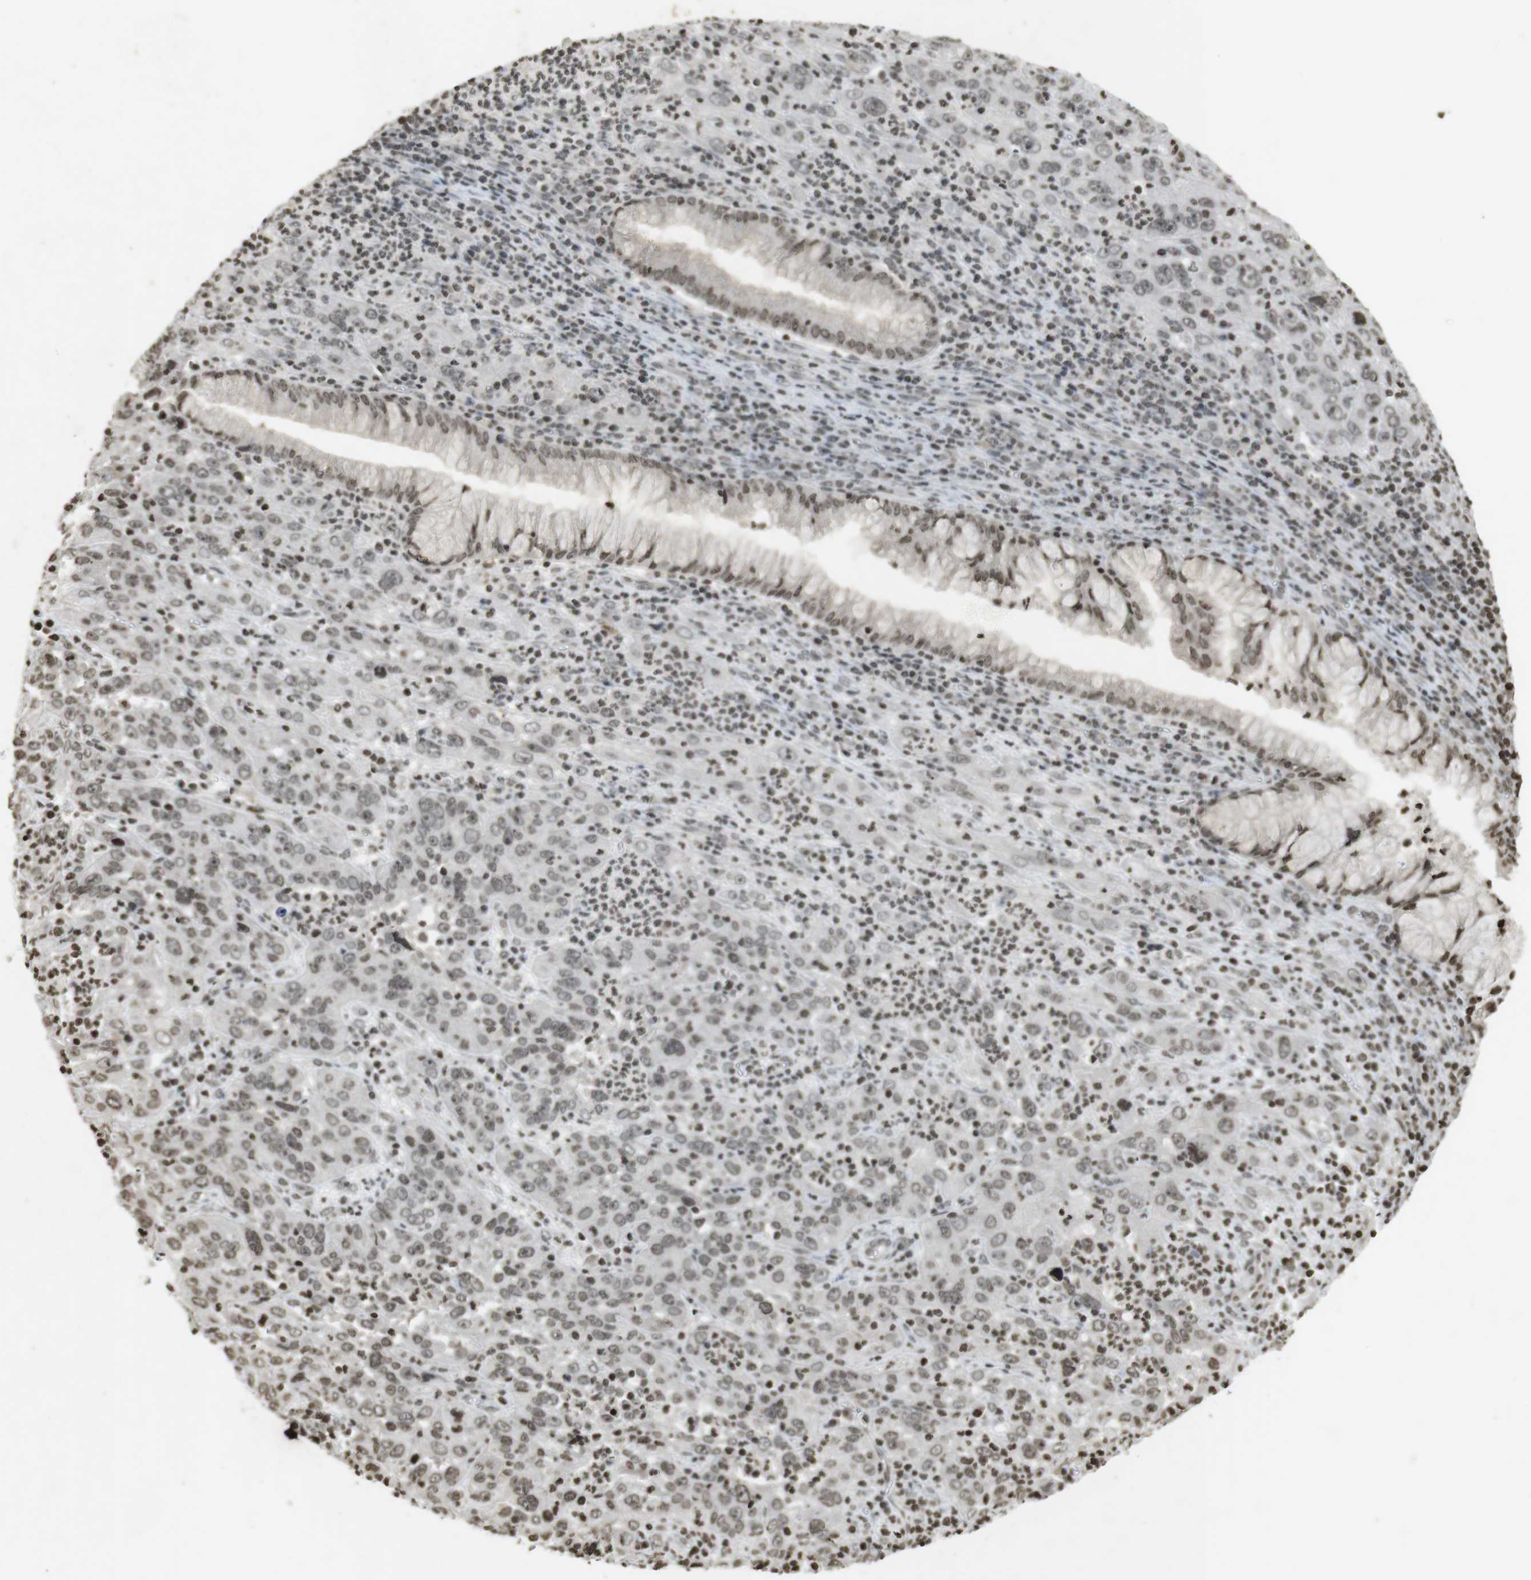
{"staining": {"intensity": "weak", "quantity": ">75%", "location": "nuclear"}, "tissue": "cervical cancer", "cell_type": "Tumor cells", "image_type": "cancer", "snomed": [{"axis": "morphology", "description": "Squamous cell carcinoma, NOS"}, {"axis": "topography", "description": "Cervix"}], "caption": "Brown immunohistochemical staining in cervical cancer (squamous cell carcinoma) reveals weak nuclear positivity in about >75% of tumor cells. (brown staining indicates protein expression, while blue staining denotes nuclei).", "gene": "FOXA3", "patient": {"sex": "female", "age": 32}}